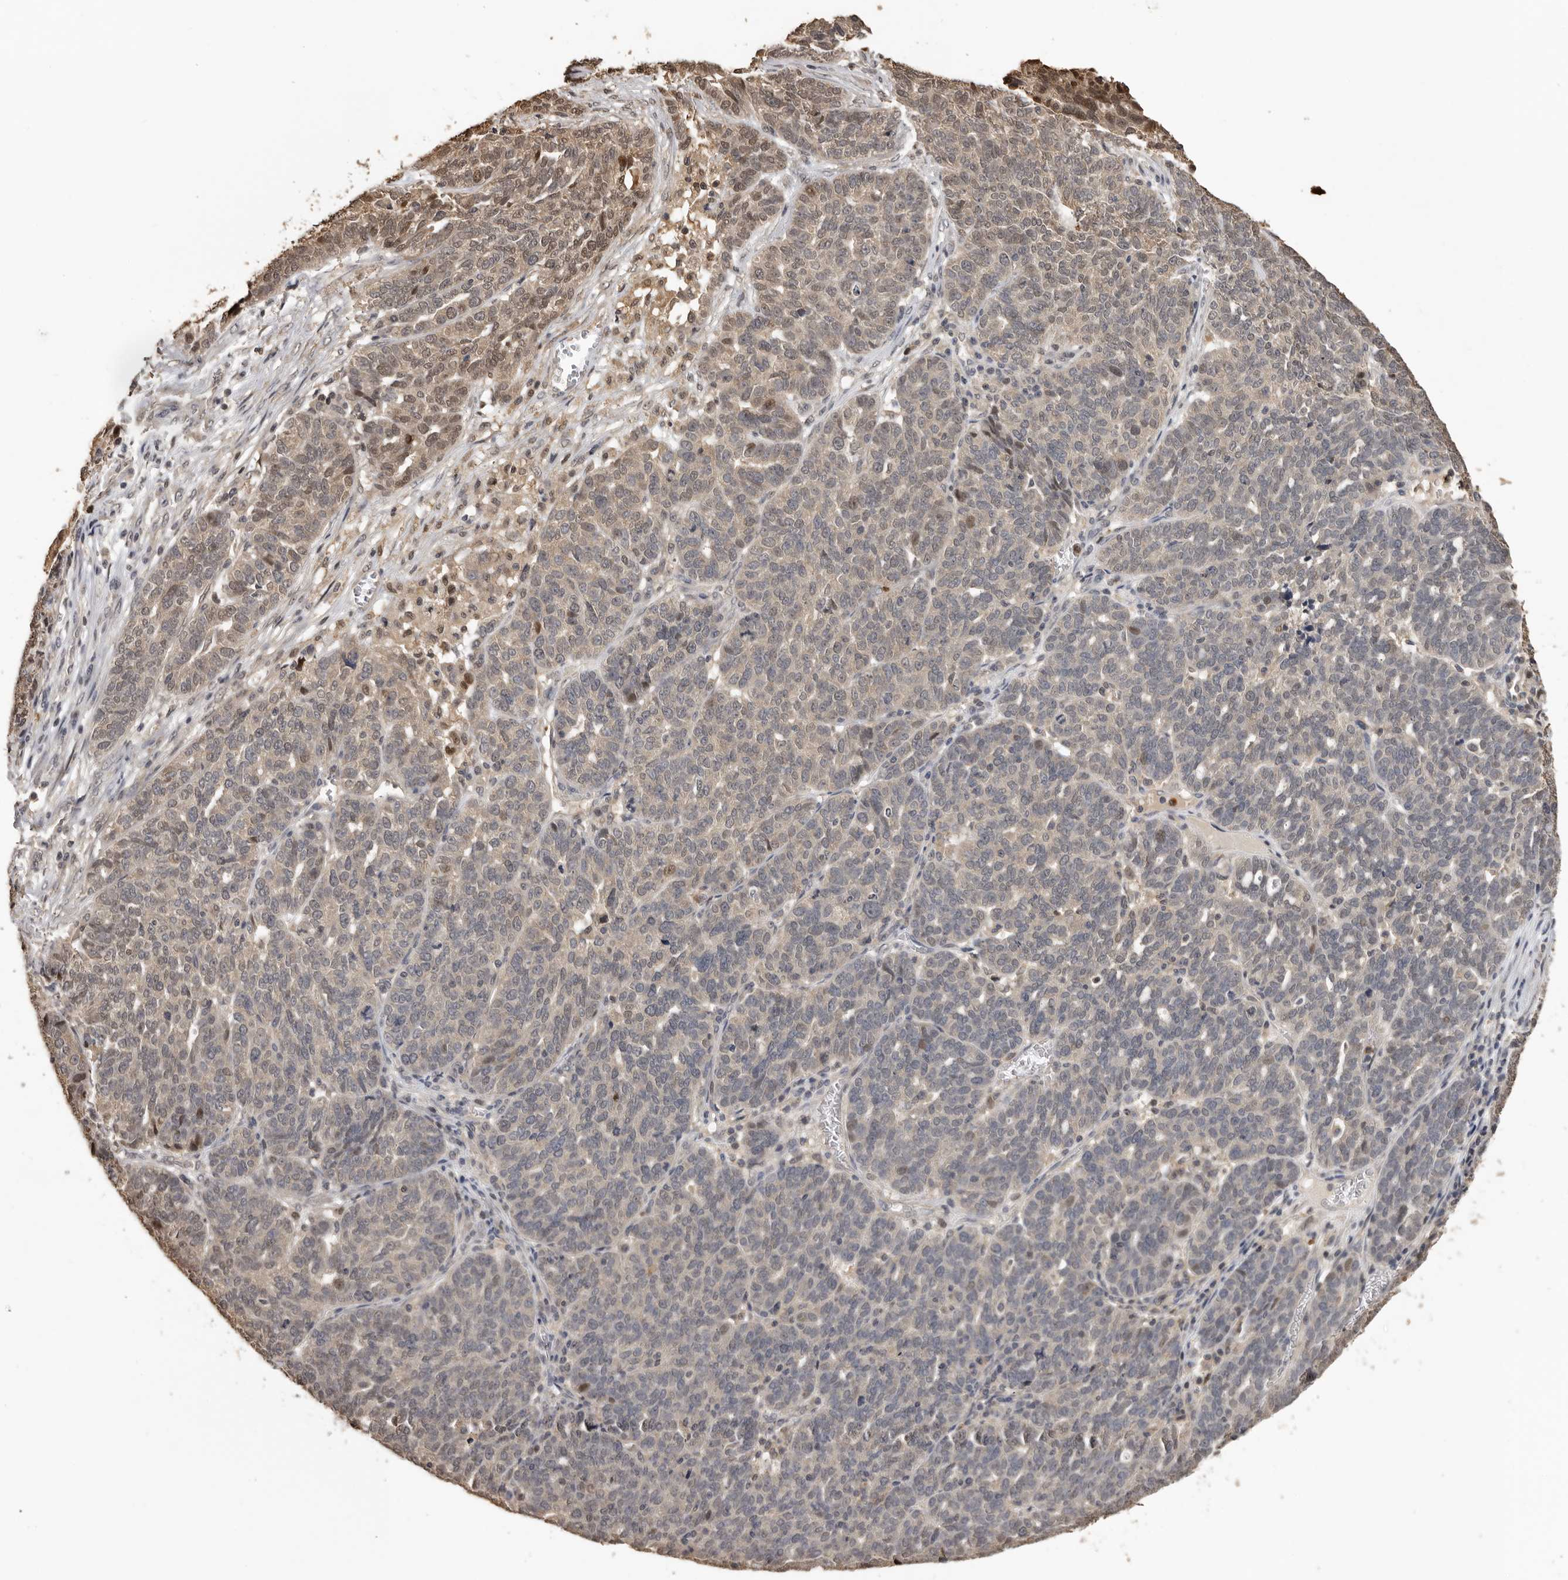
{"staining": {"intensity": "moderate", "quantity": "<25%", "location": "cytoplasmic/membranous,nuclear"}, "tissue": "ovarian cancer", "cell_type": "Tumor cells", "image_type": "cancer", "snomed": [{"axis": "morphology", "description": "Cystadenocarcinoma, serous, NOS"}, {"axis": "topography", "description": "Ovary"}], "caption": "Protein positivity by immunohistochemistry reveals moderate cytoplasmic/membranous and nuclear expression in about <25% of tumor cells in ovarian serous cystadenocarcinoma.", "gene": "KIF2B", "patient": {"sex": "female", "age": 59}}